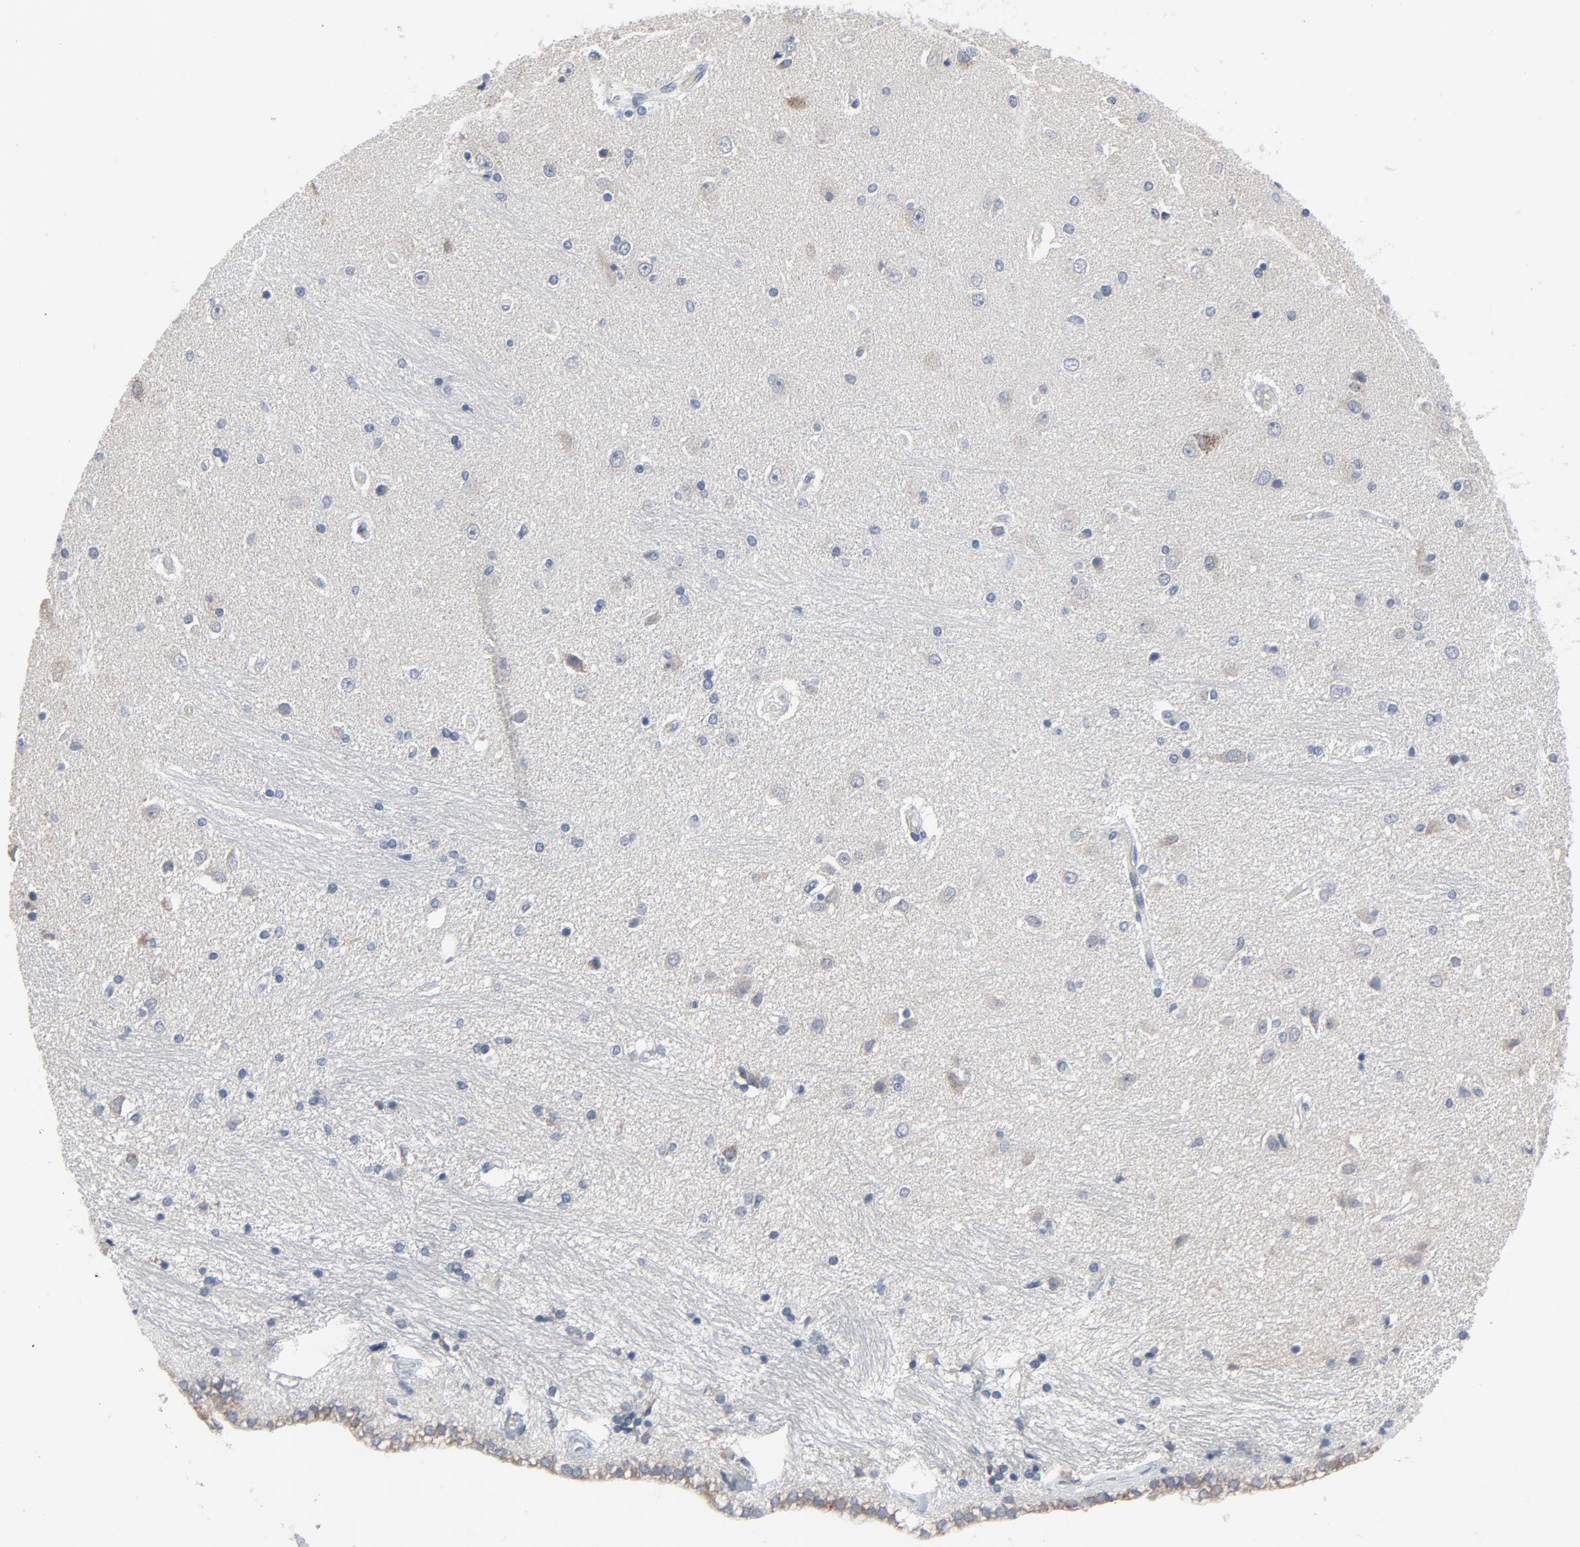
{"staining": {"intensity": "negative", "quantity": "none", "location": "none"}, "tissue": "hippocampus", "cell_type": "Glial cells", "image_type": "normal", "snomed": [{"axis": "morphology", "description": "Normal tissue, NOS"}, {"axis": "topography", "description": "Hippocampus"}], "caption": "High power microscopy photomicrograph of an immunohistochemistry image of benign hippocampus, revealing no significant staining in glial cells. (DAB (3,3'-diaminobenzidine) immunohistochemistry visualized using brightfield microscopy, high magnification).", "gene": "GPX2", "patient": {"sex": "female", "age": 54}}